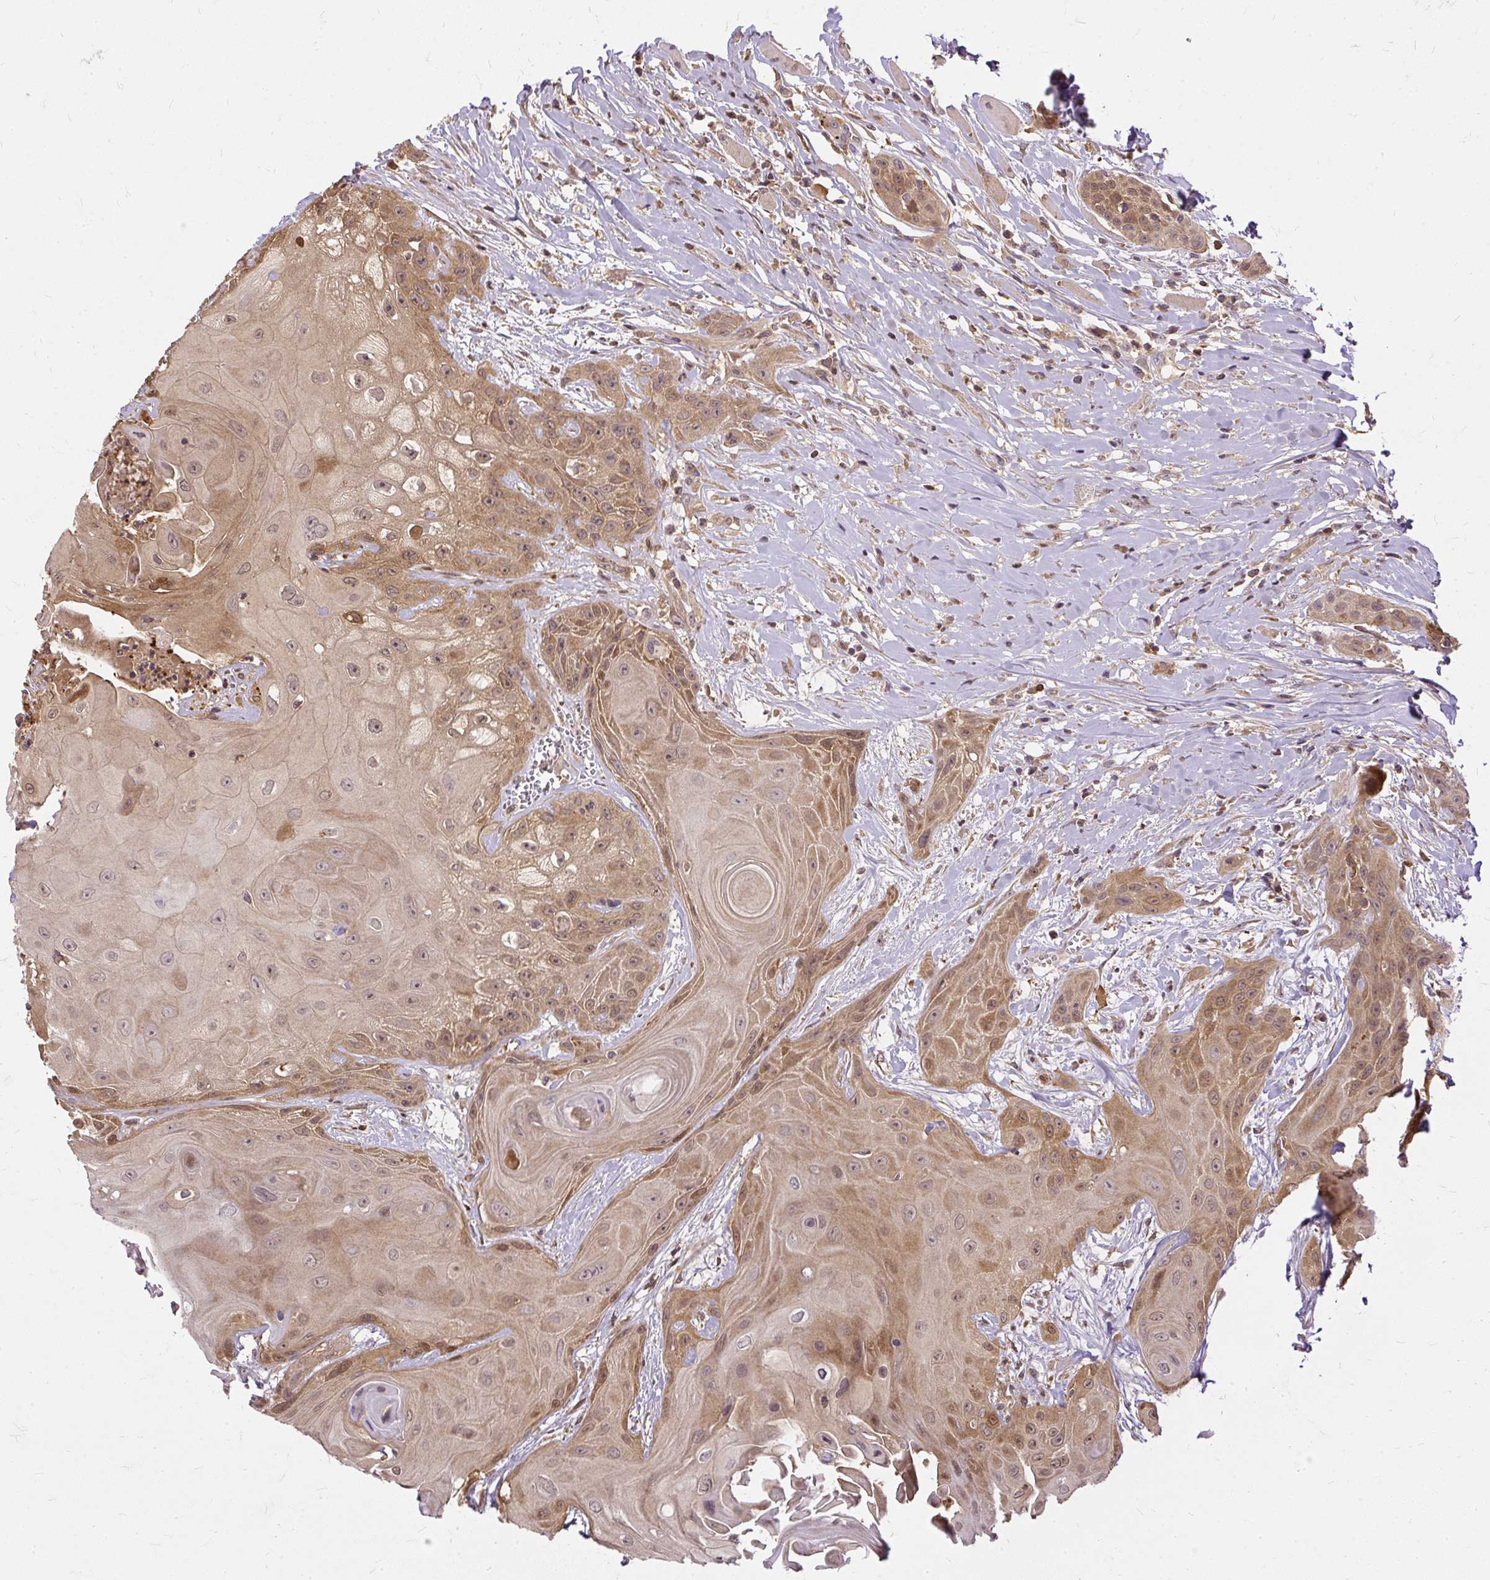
{"staining": {"intensity": "moderate", "quantity": ">75%", "location": "cytoplasmic/membranous"}, "tissue": "head and neck cancer", "cell_type": "Tumor cells", "image_type": "cancer", "snomed": [{"axis": "morphology", "description": "Squamous cell carcinoma, NOS"}, {"axis": "topography", "description": "Head-Neck"}], "caption": "Protein staining by immunohistochemistry exhibits moderate cytoplasmic/membranous positivity in approximately >75% of tumor cells in squamous cell carcinoma (head and neck).", "gene": "AP5S1", "patient": {"sex": "female", "age": 73}}